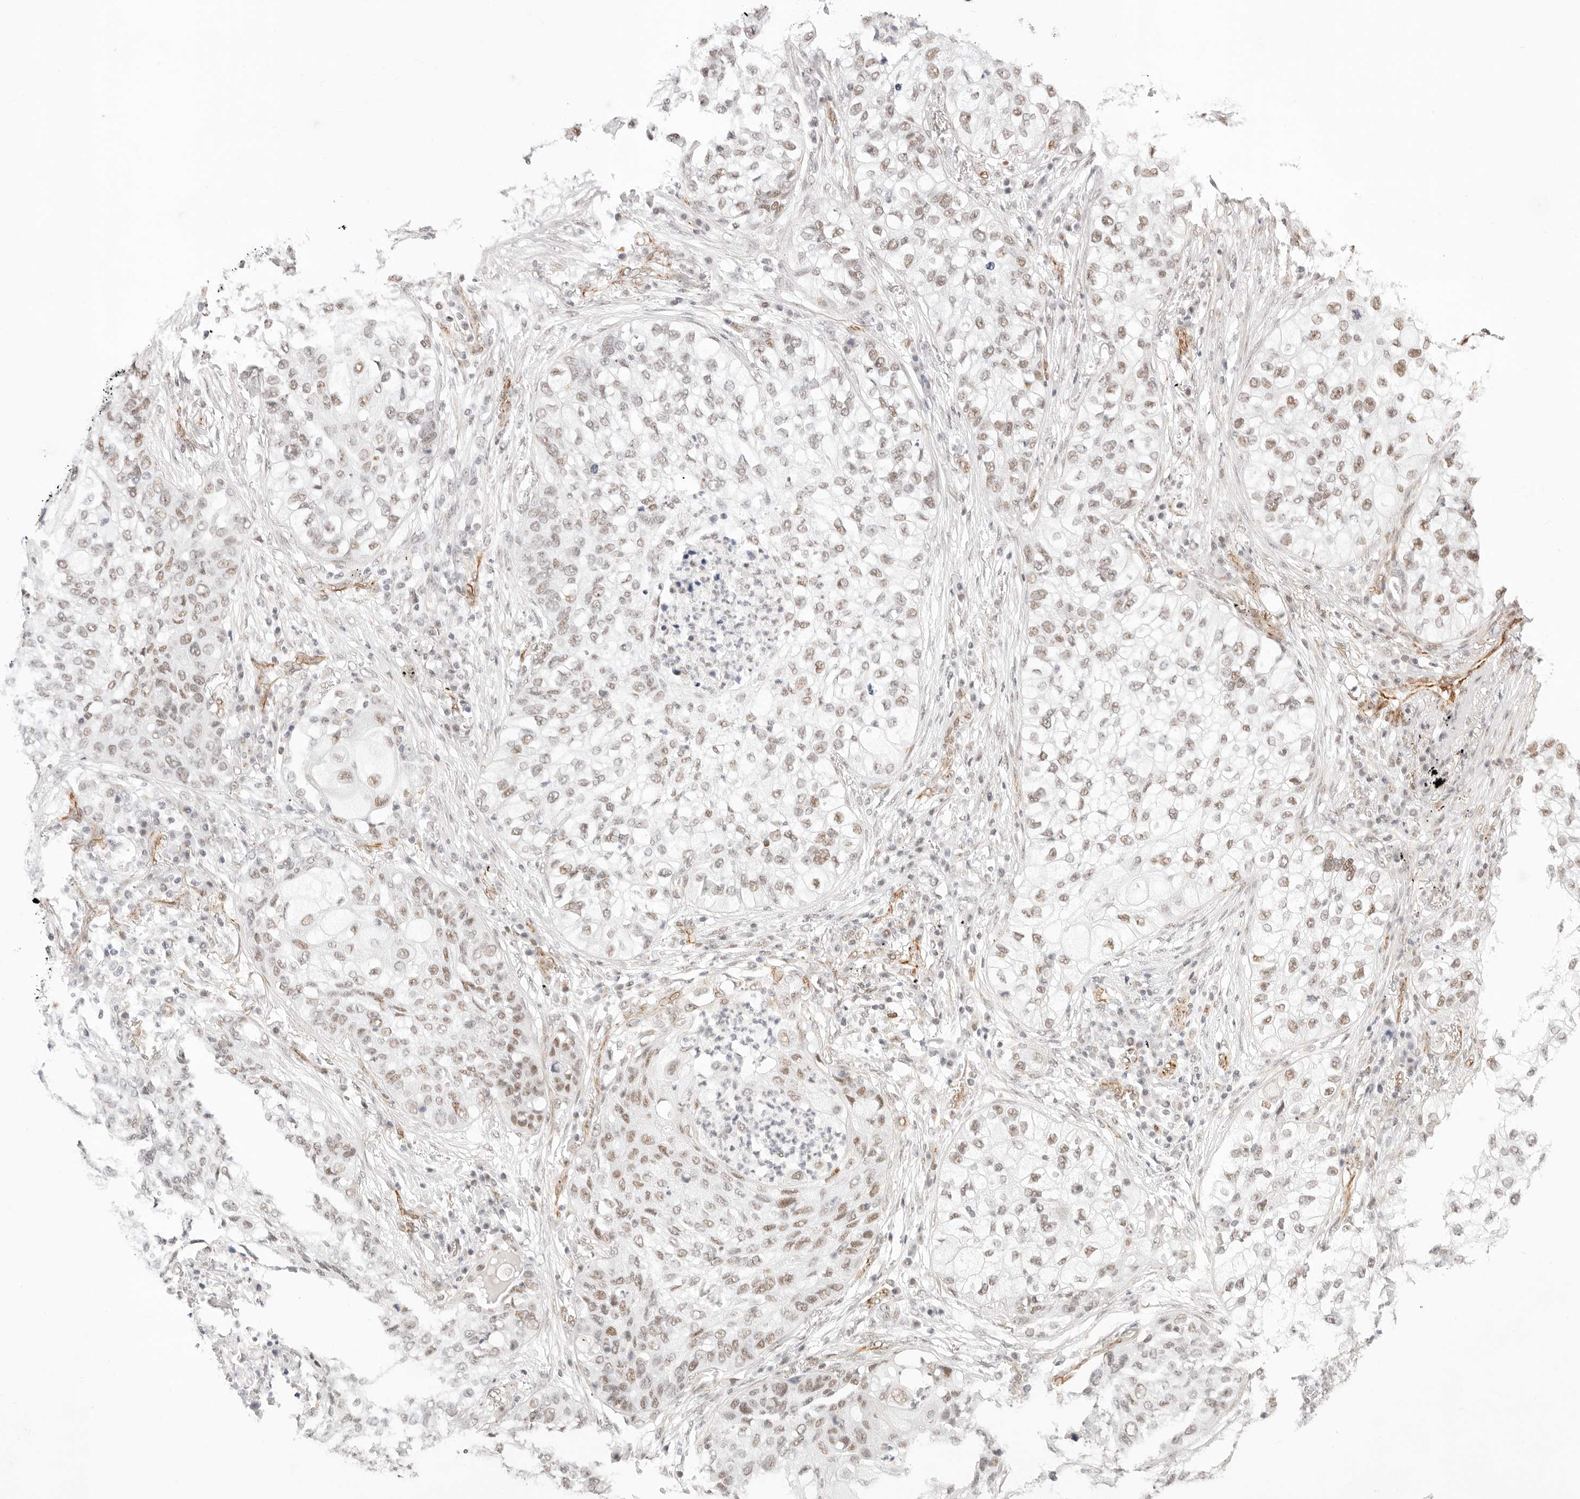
{"staining": {"intensity": "weak", "quantity": "25%-75%", "location": "nuclear"}, "tissue": "lung cancer", "cell_type": "Tumor cells", "image_type": "cancer", "snomed": [{"axis": "morphology", "description": "Squamous cell carcinoma, NOS"}, {"axis": "topography", "description": "Lung"}], "caption": "There is low levels of weak nuclear expression in tumor cells of lung squamous cell carcinoma, as demonstrated by immunohistochemical staining (brown color).", "gene": "ZC3H11A", "patient": {"sex": "female", "age": 63}}